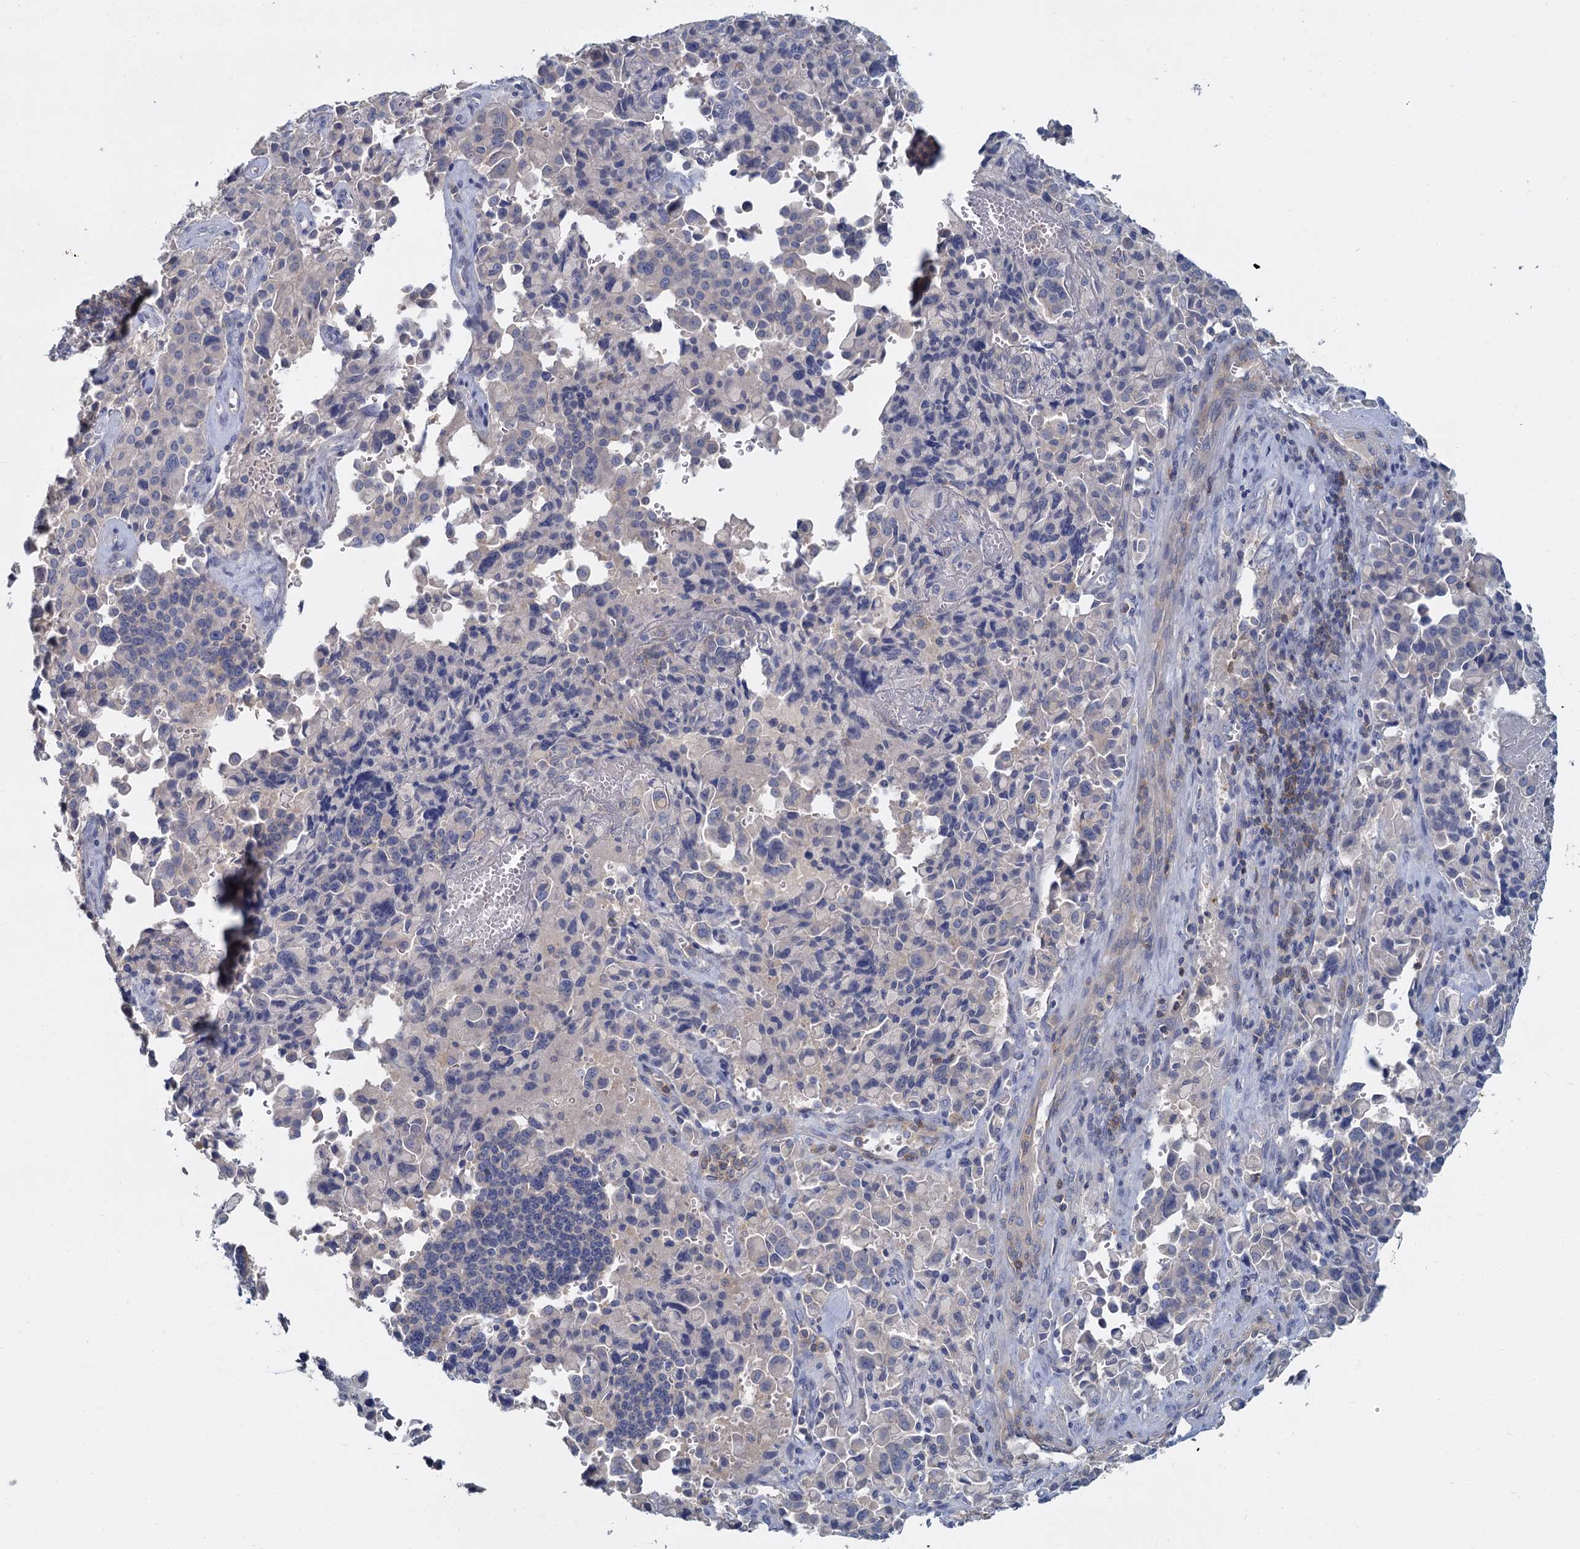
{"staining": {"intensity": "negative", "quantity": "none", "location": "none"}, "tissue": "pancreatic cancer", "cell_type": "Tumor cells", "image_type": "cancer", "snomed": [{"axis": "morphology", "description": "Adenocarcinoma, NOS"}, {"axis": "topography", "description": "Pancreas"}], "caption": "Immunohistochemistry image of neoplastic tissue: pancreatic cancer (adenocarcinoma) stained with DAB displays no significant protein positivity in tumor cells. (Stains: DAB (3,3'-diaminobenzidine) IHC with hematoxylin counter stain, Microscopy: brightfield microscopy at high magnification).", "gene": "ACSM3", "patient": {"sex": "male", "age": 65}}